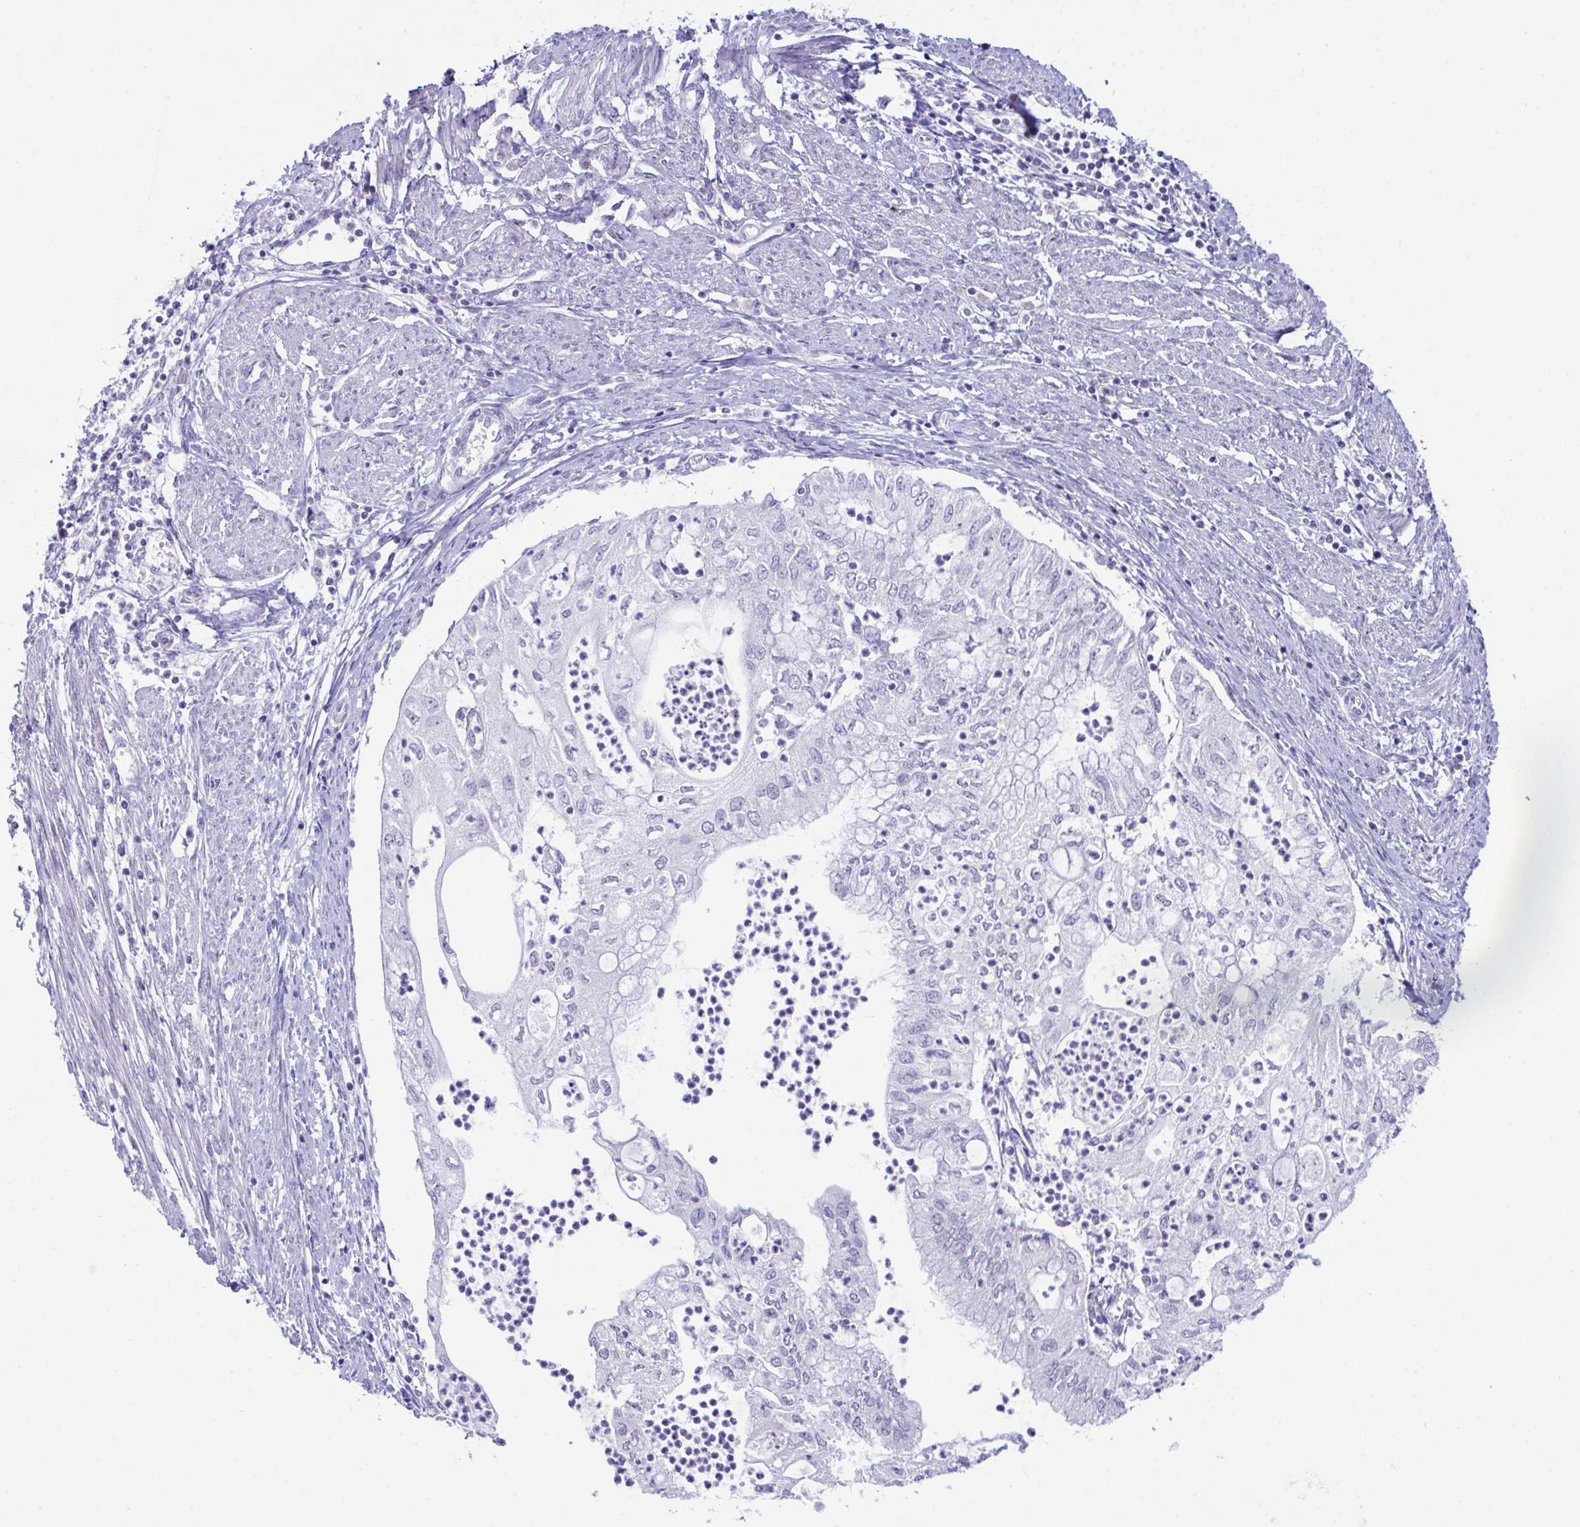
{"staining": {"intensity": "negative", "quantity": "none", "location": "none"}, "tissue": "endometrial cancer", "cell_type": "Tumor cells", "image_type": "cancer", "snomed": [{"axis": "morphology", "description": "Adenocarcinoma, NOS"}, {"axis": "topography", "description": "Endometrium"}], "caption": "Human adenocarcinoma (endometrial) stained for a protein using immunohistochemistry (IHC) exhibits no staining in tumor cells.", "gene": "USP35", "patient": {"sex": "female", "age": 75}}